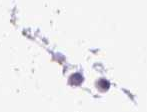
{"staining": {"intensity": "negative", "quantity": "none", "location": "none"}, "tissue": "colon", "cell_type": "Endothelial cells", "image_type": "normal", "snomed": [{"axis": "morphology", "description": "Normal tissue, NOS"}, {"axis": "morphology", "description": "Adenocarcinoma, NOS"}, {"axis": "topography", "description": "Colon"}], "caption": "Immunohistochemical staining of unremarkable colon exhibits no significant positivity in endothelial cells. (DAB (3,3'-diaminobenzidine) immunohistochemistry visualized using brightfield microscopy, high magnification).", "gene": "POU3F3", "patient": {"sex": "male", "age": 83}}